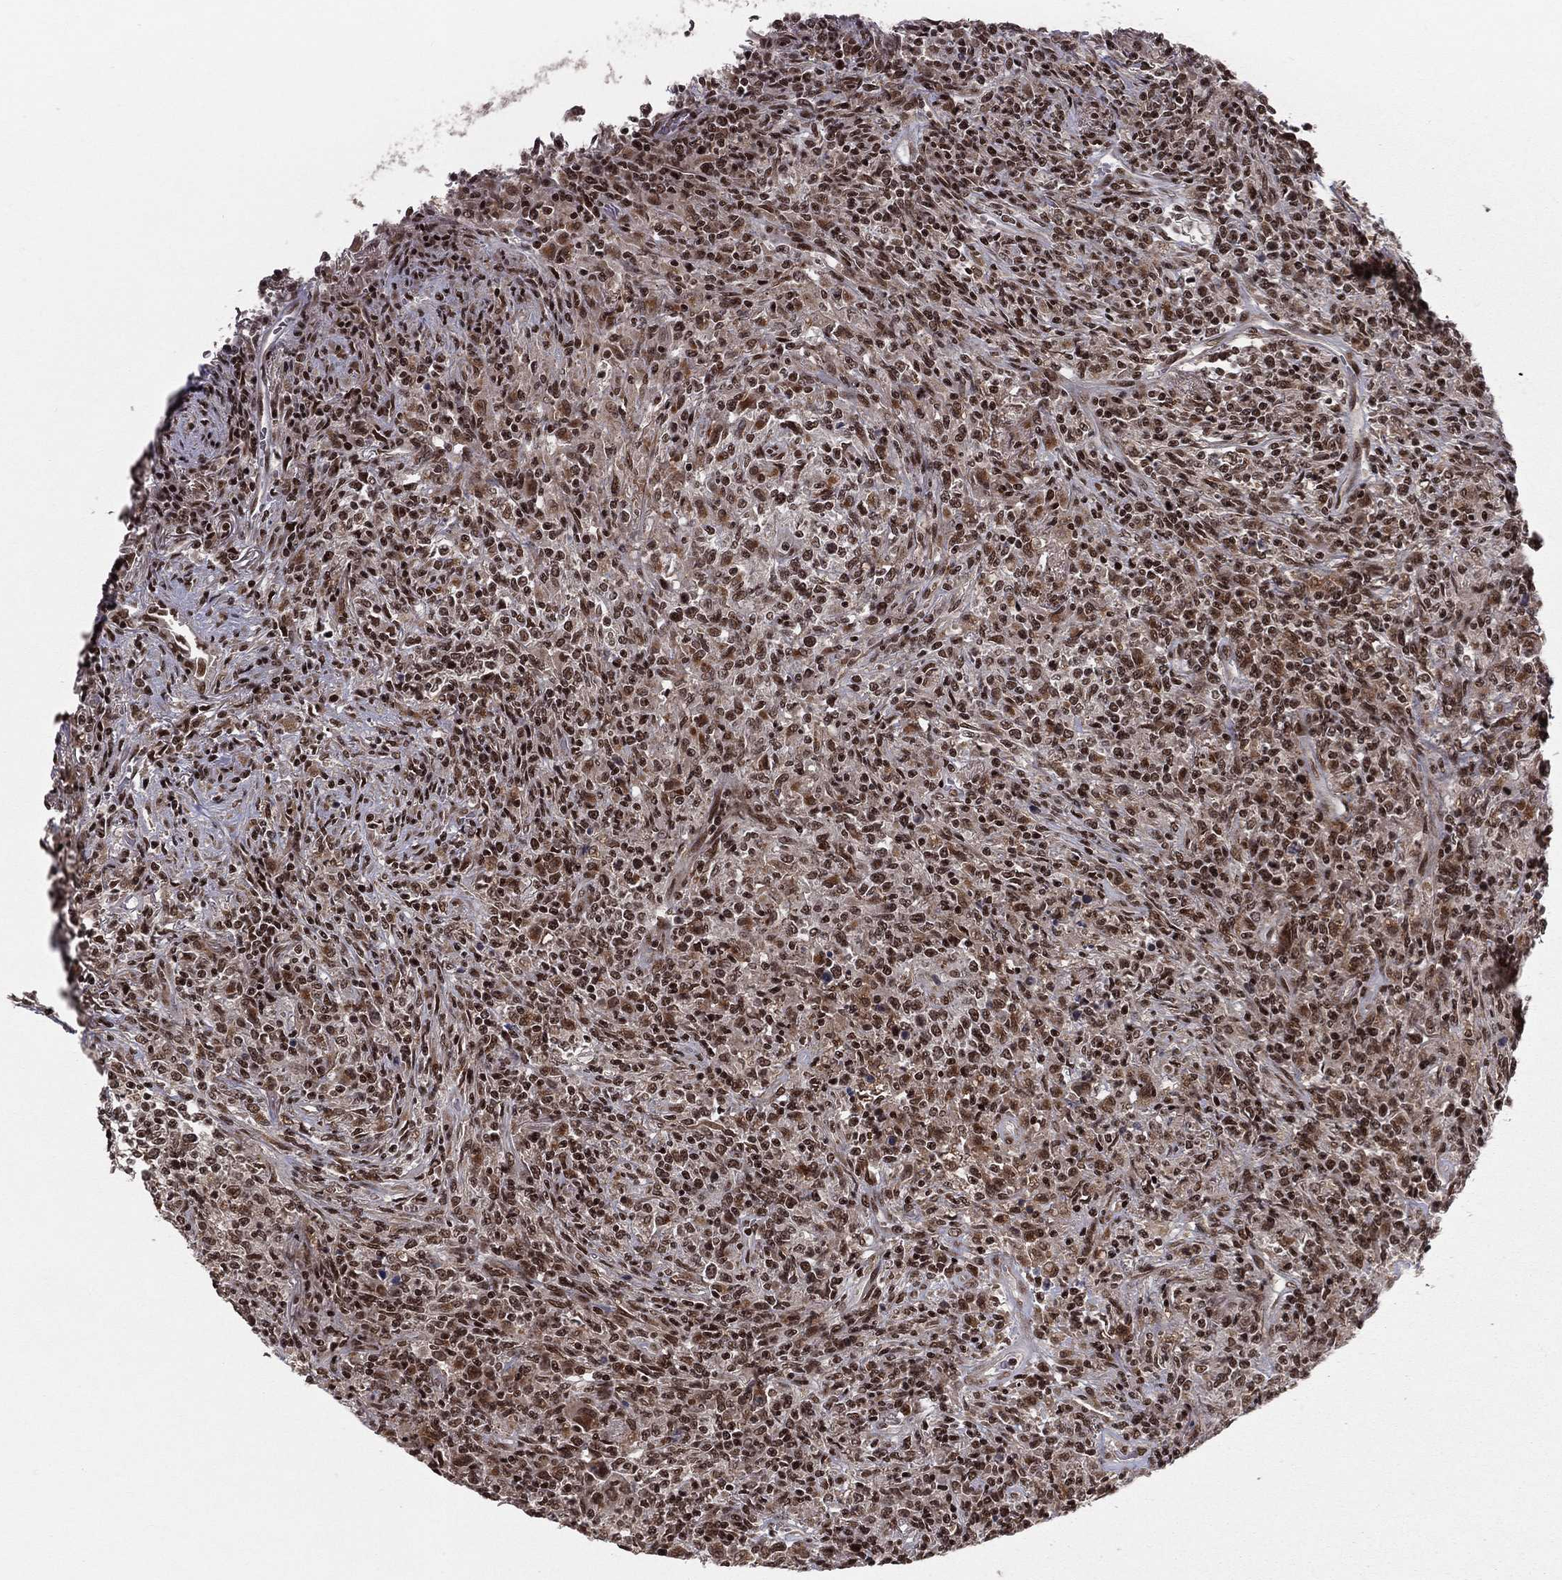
{"staining": {"intensity": "strong", "quantity": ">75%", "location": "nuclear"}, "tissue": "lymphoma", "cell_type": "Tumor cells", "image_type": "cancer", "snomed": [{"axis": "morphology", "description": "Malignant lymphoma, non-Hodgkin's type, High grade"}, {"axis": "topography", "description": "Lung"}], "caption": "Human high-grade malignant lymphoma, non-Hodgkin's type stained with a protein marker demonstrates strong staining in tumor cells.", "gene": "NFYB", "patient": {"sex": "male", "age": 79}}